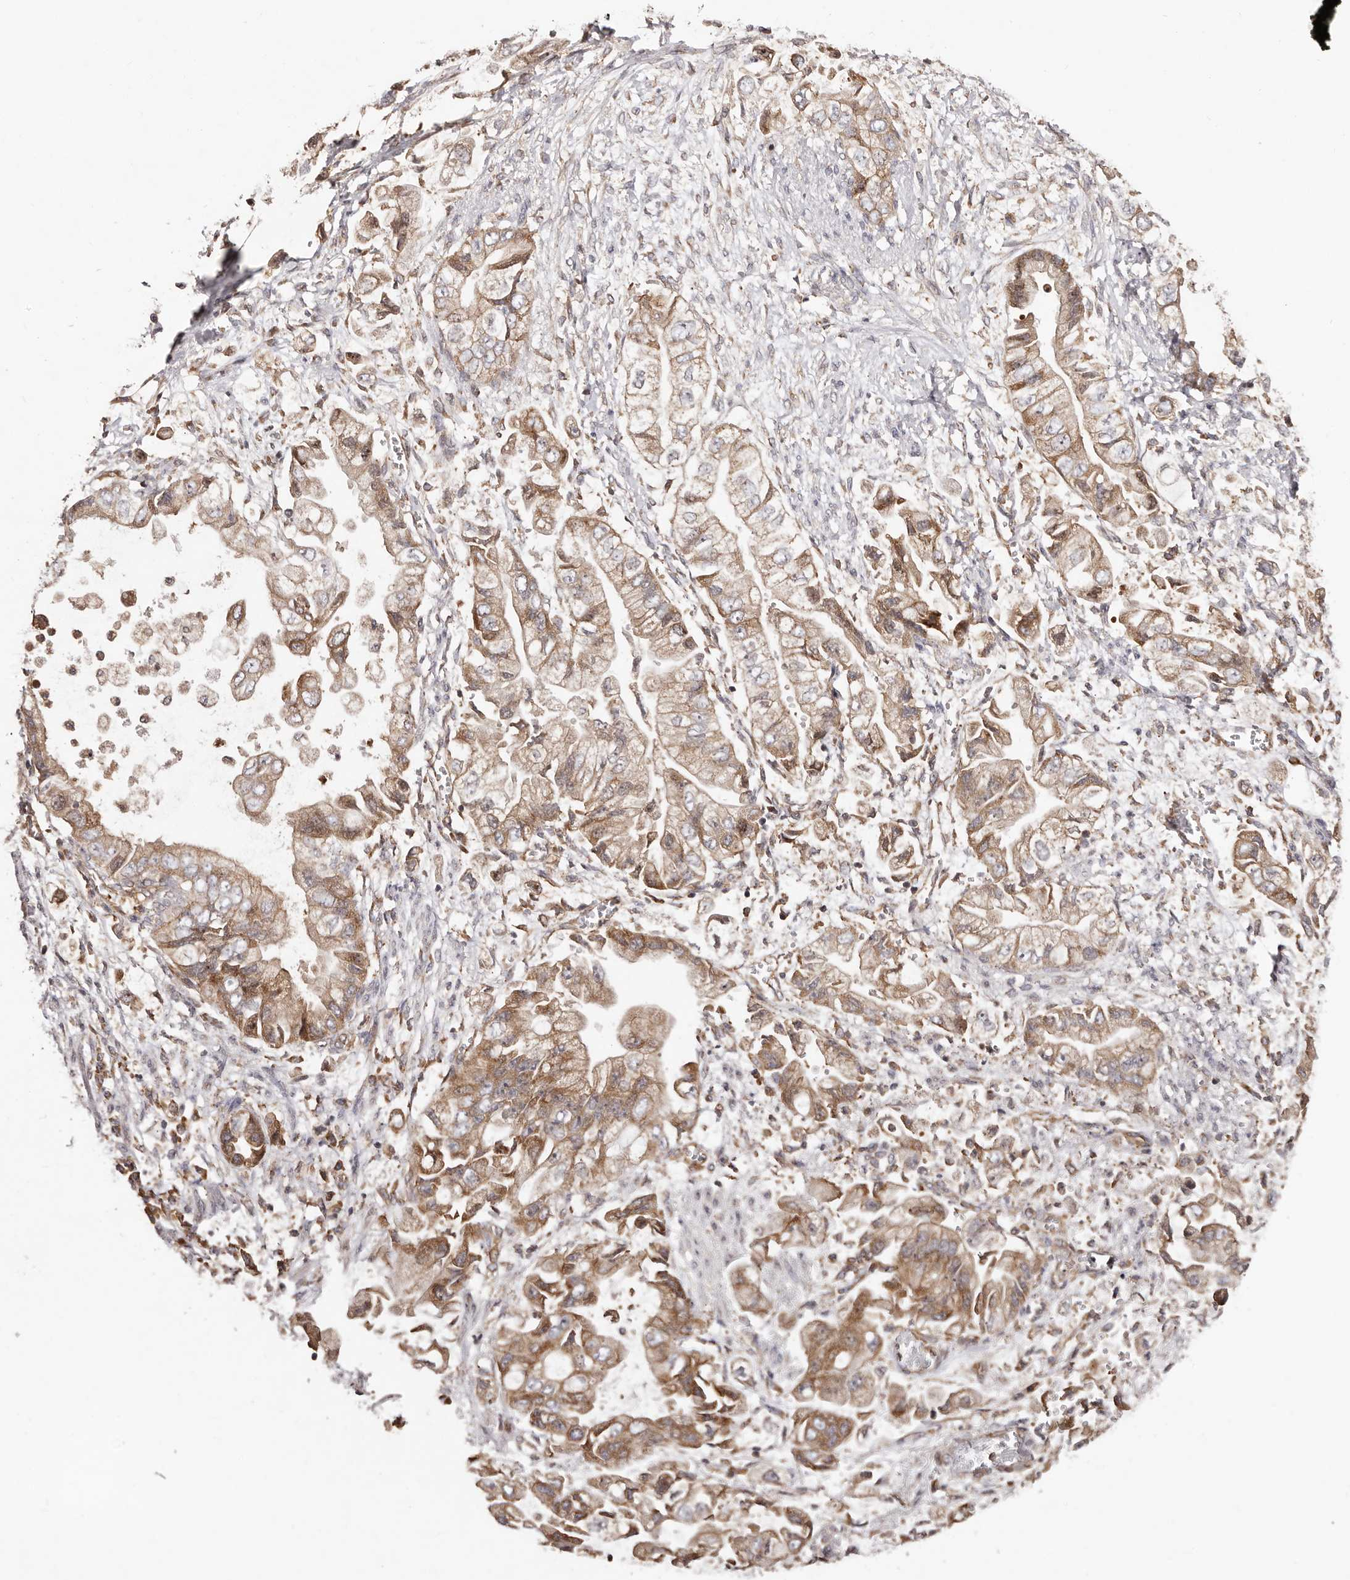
{"staining": {"intensity": "moderate", "quantity": ">75%", "location": "cytoplasmic/membranous,nuclear"}, "tissue": "stomach cancer", "cell_type": "Tumor cells", "image_type": "cancer", "snomed": [{"axis": "morphology", "description": "Adenocarcinoma, NOS"}, {"axis": "topography", "description": "Stomach"}], "caption": "Immunohistochemistry (DAB (3,3'-diaminobenzidine)) staining of human stomach cancer (adenocarcinoma) shows moderate cytoplasmic/membranous and nuclear protein staining in about >75% of tumor cells. (Stains: DAB in brown, nuclei in blue, Microscopy: brightfield microscopy at high magnification).", "gene": "RPS6", "patient": {"sex": "male", "age": 62}}